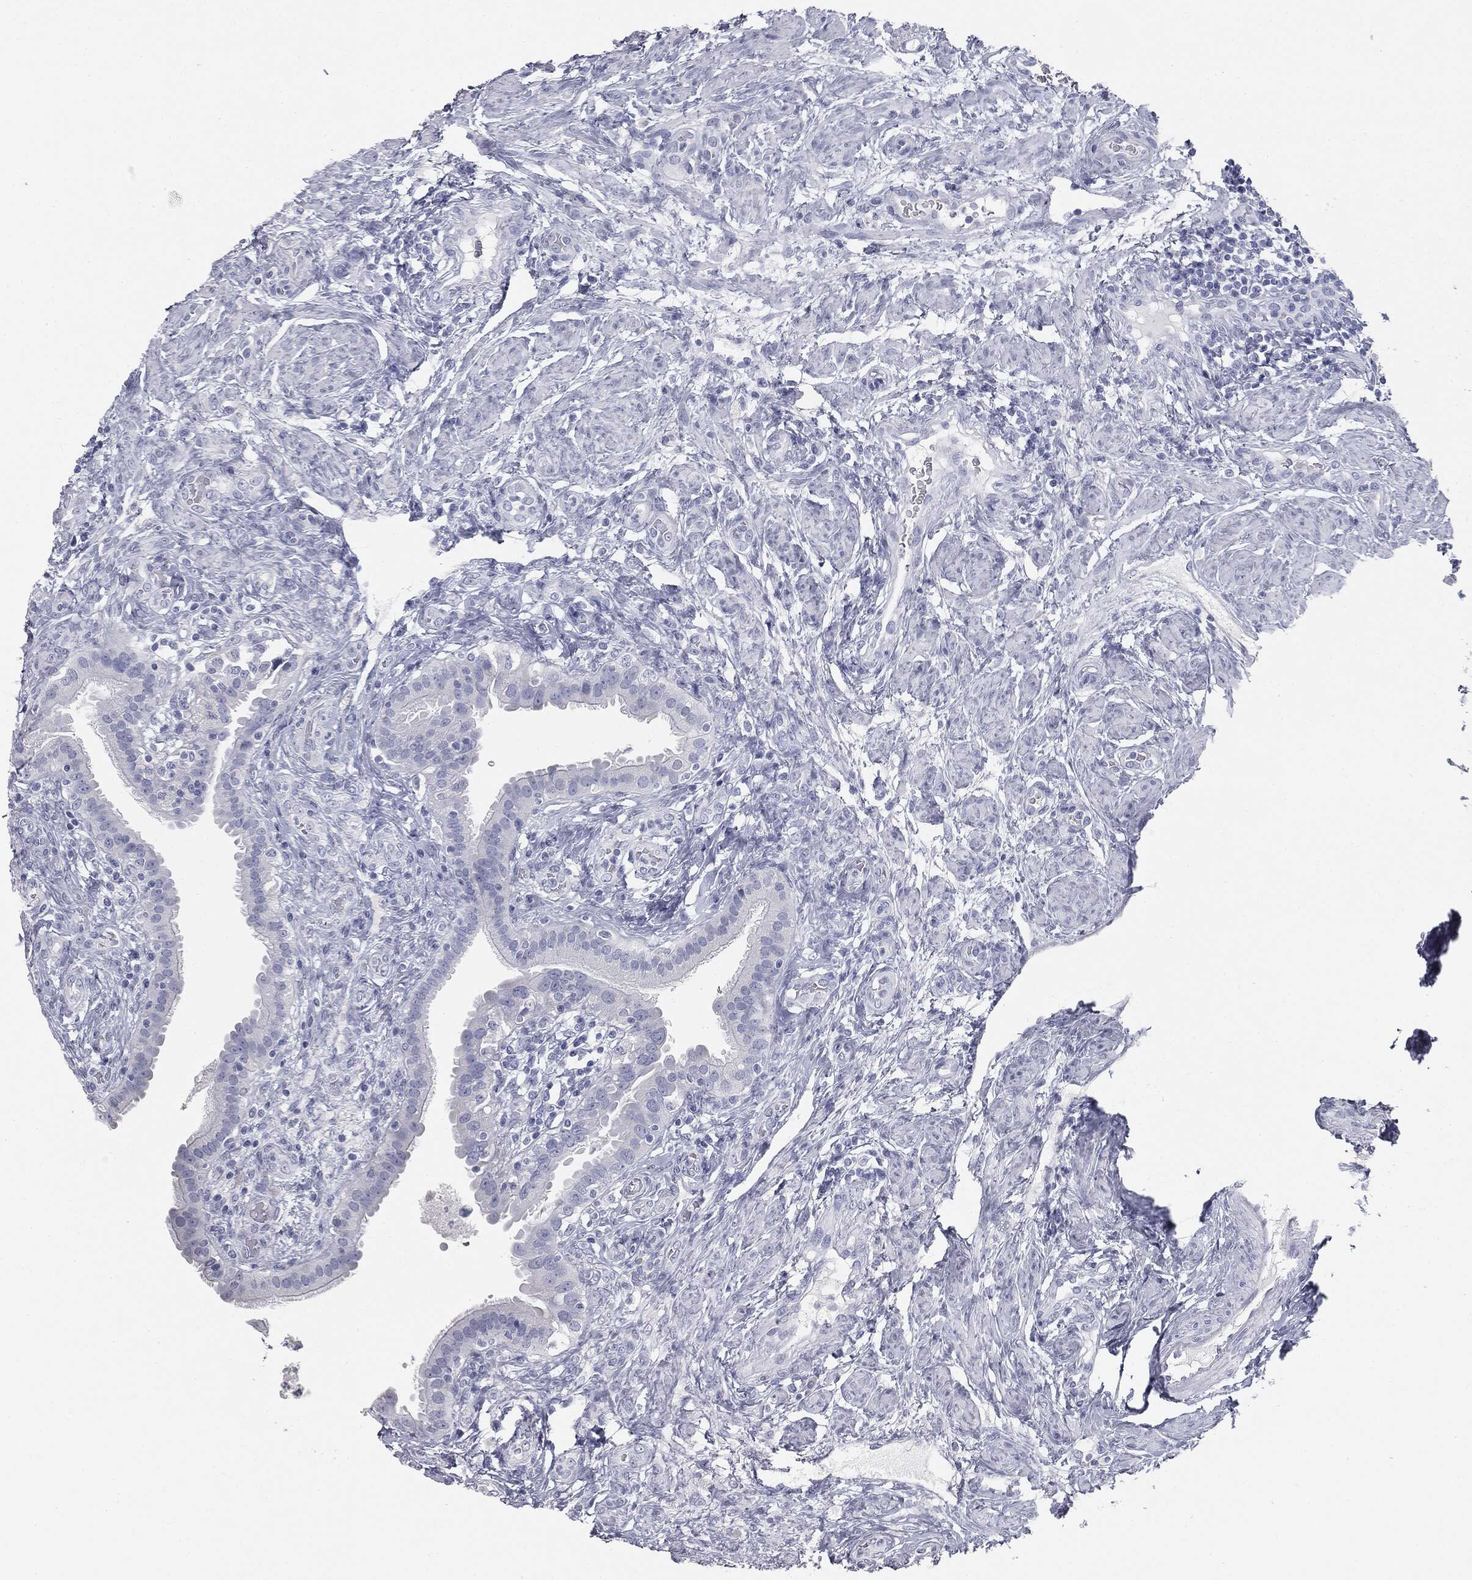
{"staining": {"intensity": "negative", "quantity": "none", "location": "none"}, "tissue": "fallopian tube", "cell_type": "Glandular cells", "image_type": "normal", "snomed": [{"axis": "morphology", "description": "Normal tissue, NOS"}, {"axis": "topography", "description": "Fallopian tube"}], "caption": "Immunohistochemical staining of benign fallopian tube displays no significant staining in glandular cells. (DAB IHC, high magnification).", "gene": "MUC5AC", "patient": {"sex": "female", "age": 41}}